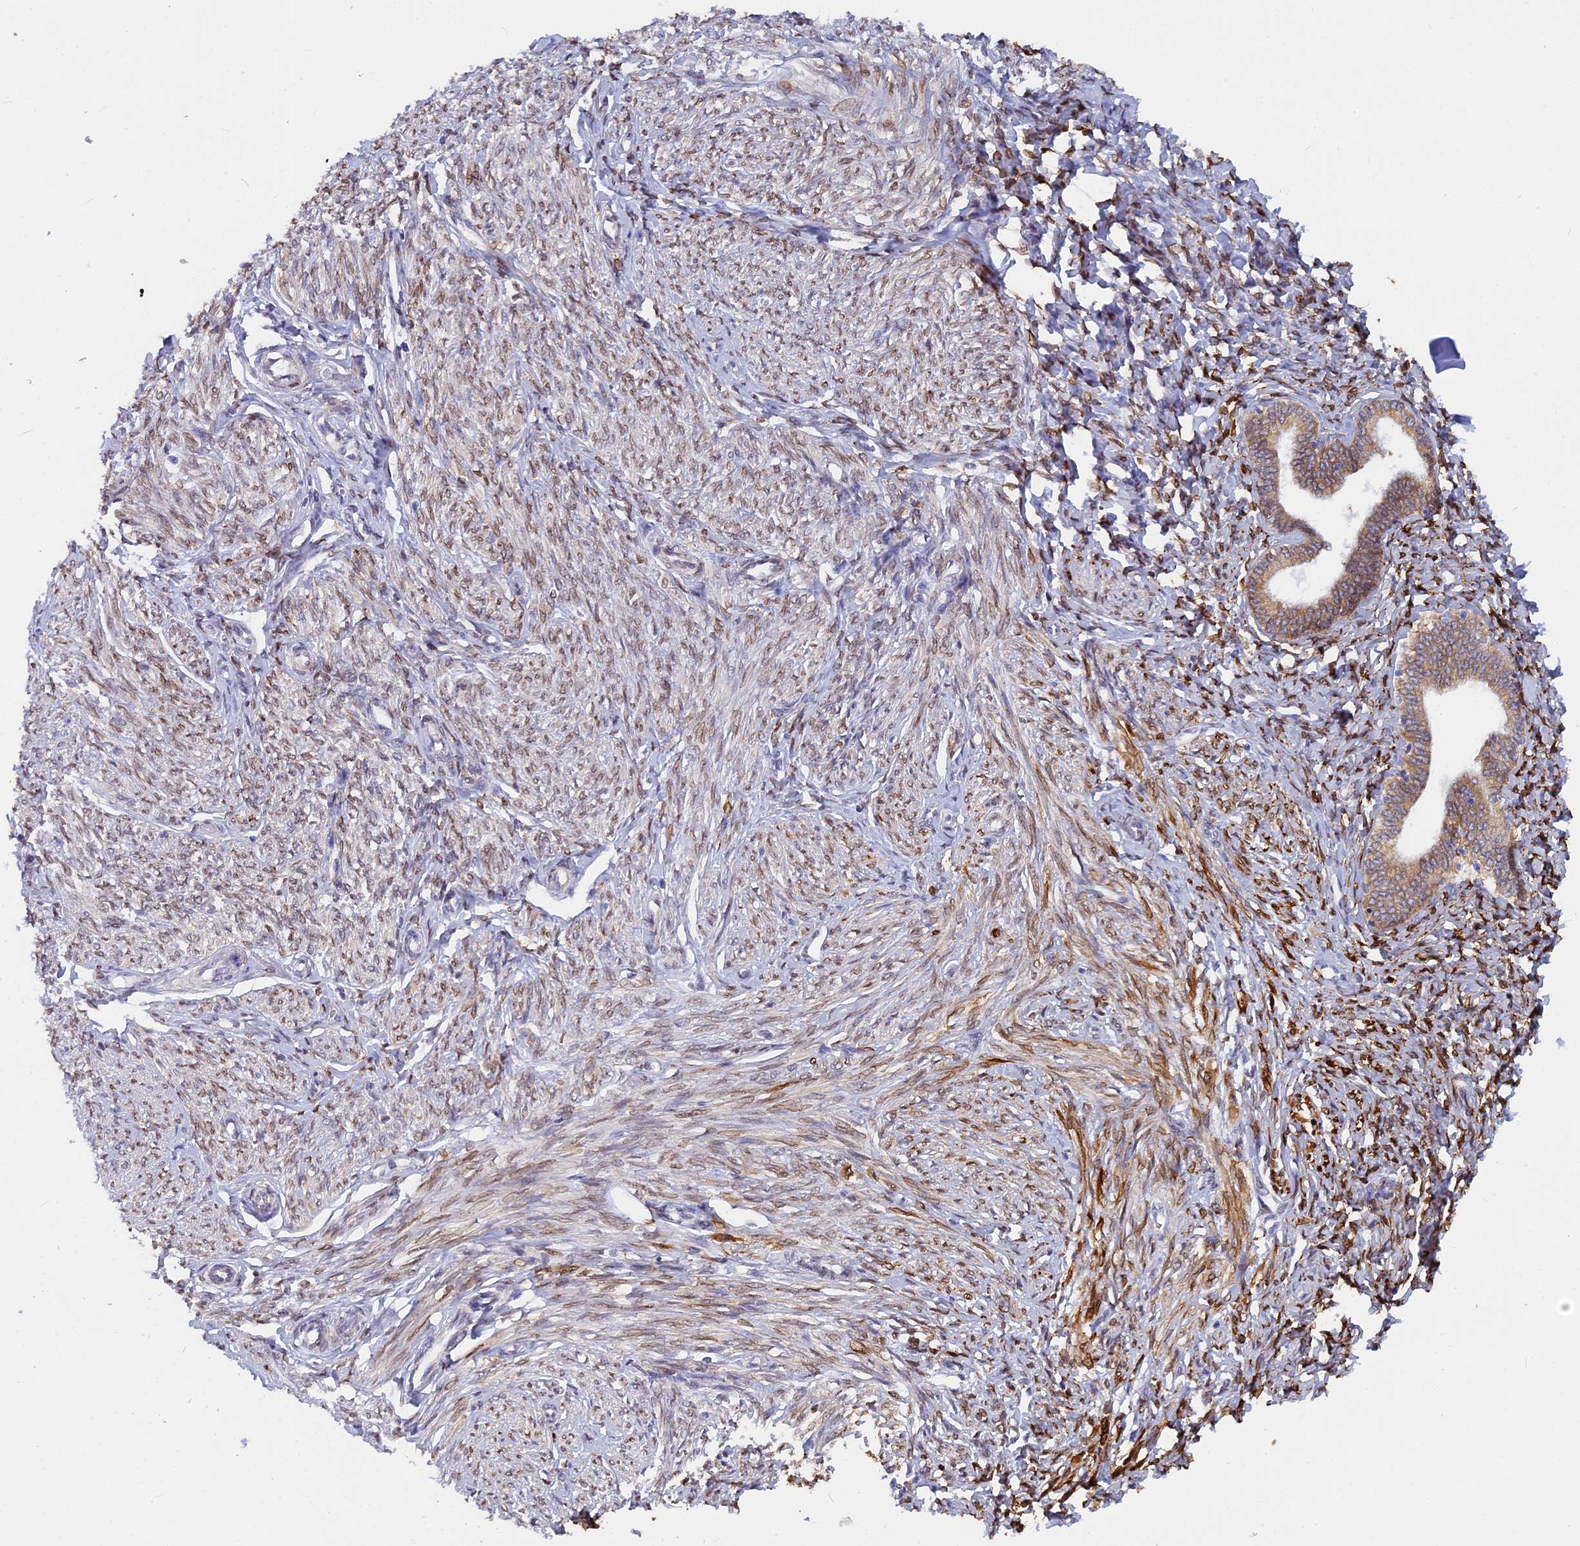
{"staining": {"intensity": "moderate", "quantity": "25%-75%", "location": "cytoplasmic/membranous"}, "tissue": "endometrium", "cell_type": "Cells in endometrial stroma", "image_type": "normal", "snomed": [{"axis": "morphology", "description": "Normal tissue, NOS"}, {"axis": "topography", "description": "Endometrium"}], "caption": "Immunohistochemical staining of normal human endometrium exhibits medium levels of moderate cytoplasmic/membranous expression in about 25%-75% of cells in endometrial stroma. (DAB = brown stain, brightfield microscopy at high magnification).", "gene": "TLCD1", "patient": {"sex": "female", "age": 72}}